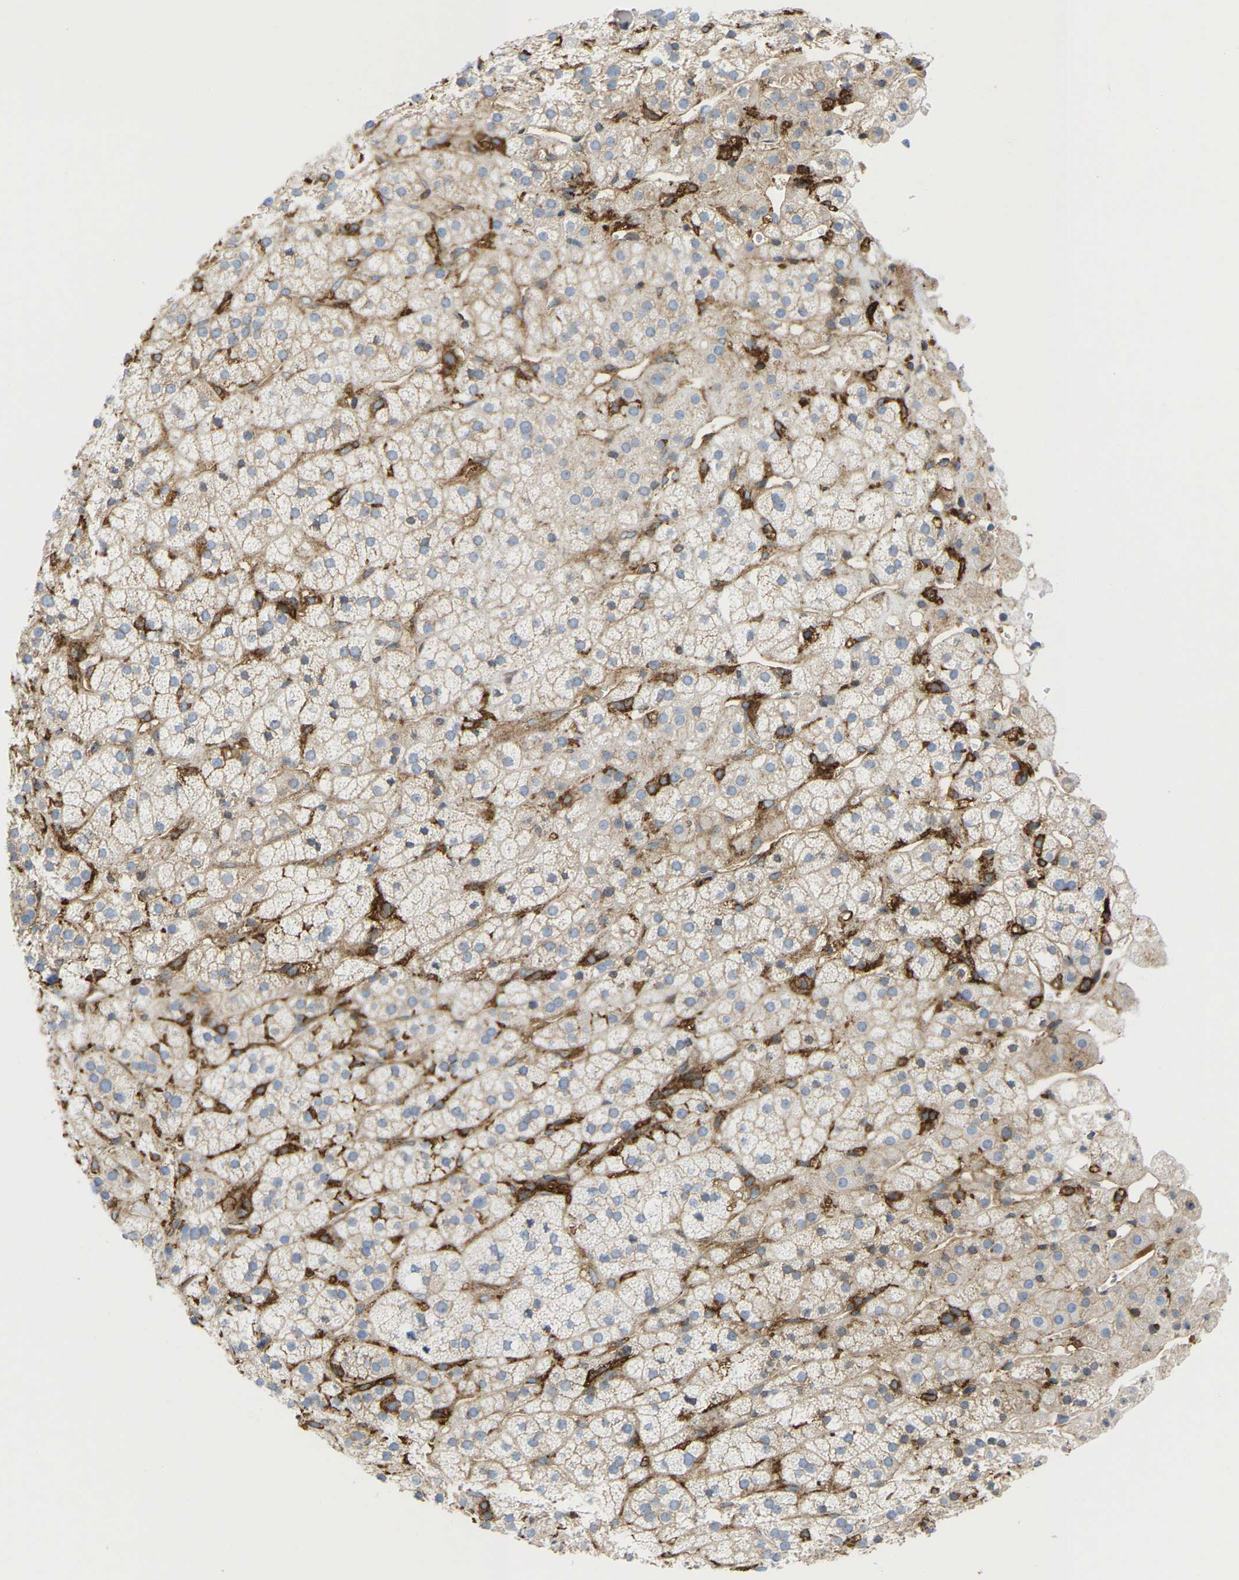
{"staining": {"intensity": "weak", "quantity": "25%-75%", "location": "cytoplasmic/membranous"}, "tissue": "adrenal gland", "cell_type": "Glandular cells", "image_type": "normal", "snomed": [{"axis": "morphology", "description": "Normal tissue, NOS"}, {"axis": "topography", "description": "Adrenal gland"}], "caption": "This histopathology image exhibits benign adrenal gland stained with immunohistochemistry (IHC) to label a protein in brown. The cytoplasmic/membranous of glandular cells show weak positivity for the protein. Nuclei are counter-stained blue.", "gene": "PICALM", "patient": {"sex": "male", "age": 56}}